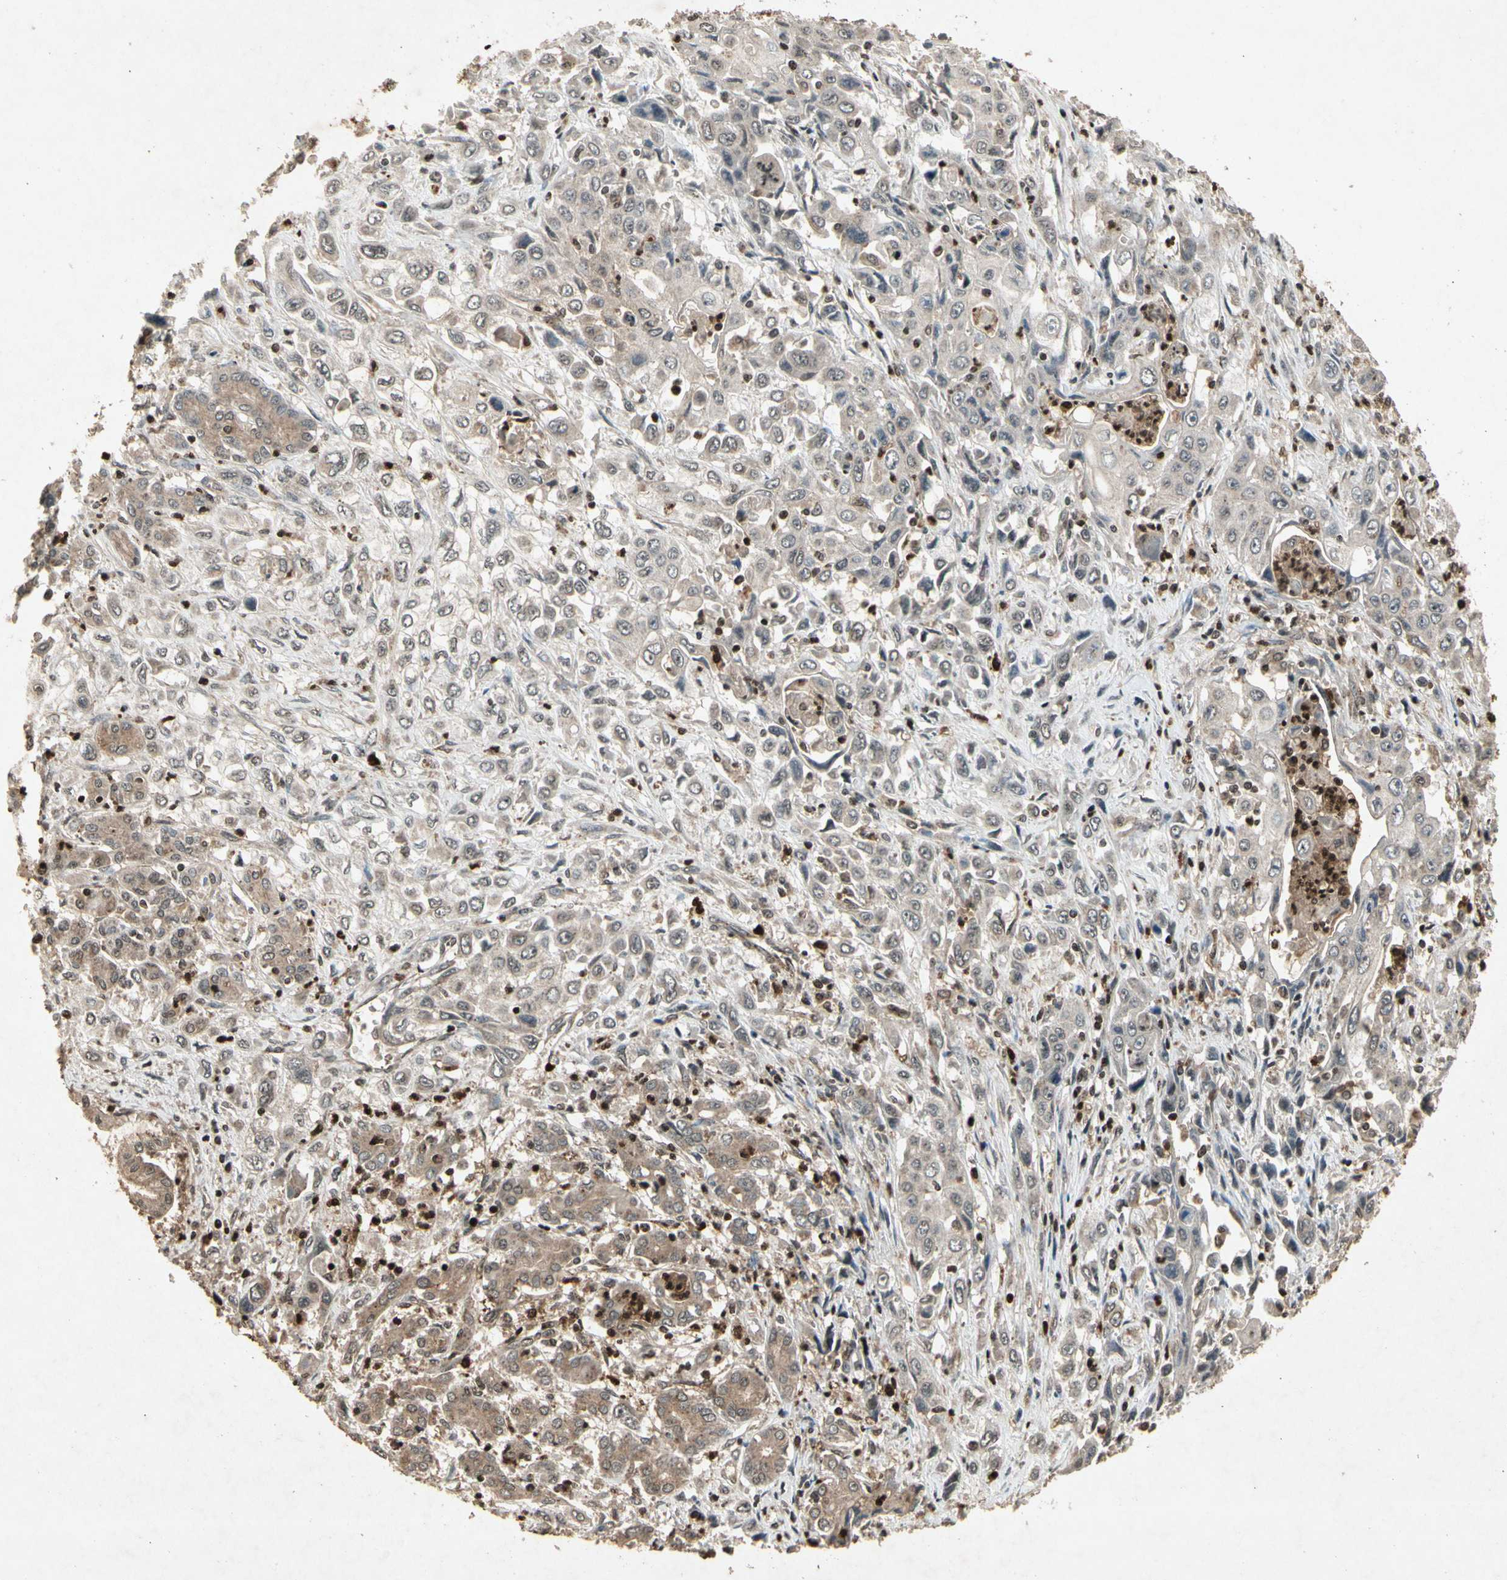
{"staining": {"intensity": "moderate", "quantity": ">75%", "location": "cytoplasmic/membranous"}, "tissue": "pancreatic cancer", "cell_type": "Tumor cells", "image_type": "cancer", "snomed": [{"axis": "morphology", "description": "Adenocarcinoma, NOS"}, {"axis": "topography", "description": "Pancreas"}], "caption": "Immunohistochemistry photomicrograph of neoplastic tissue: human pancreatic cancer (adenocarcinoma) stained using immunohistochemistry (IHC) exhibits medium levels of moderate protein expression localized specifically in the cytoplasmic/membranous of tumor cells, appearing as a cytoplasmic/membranous brown color.", "gene": "GLRX", "patient": {"sex": "male", "age": 70}}